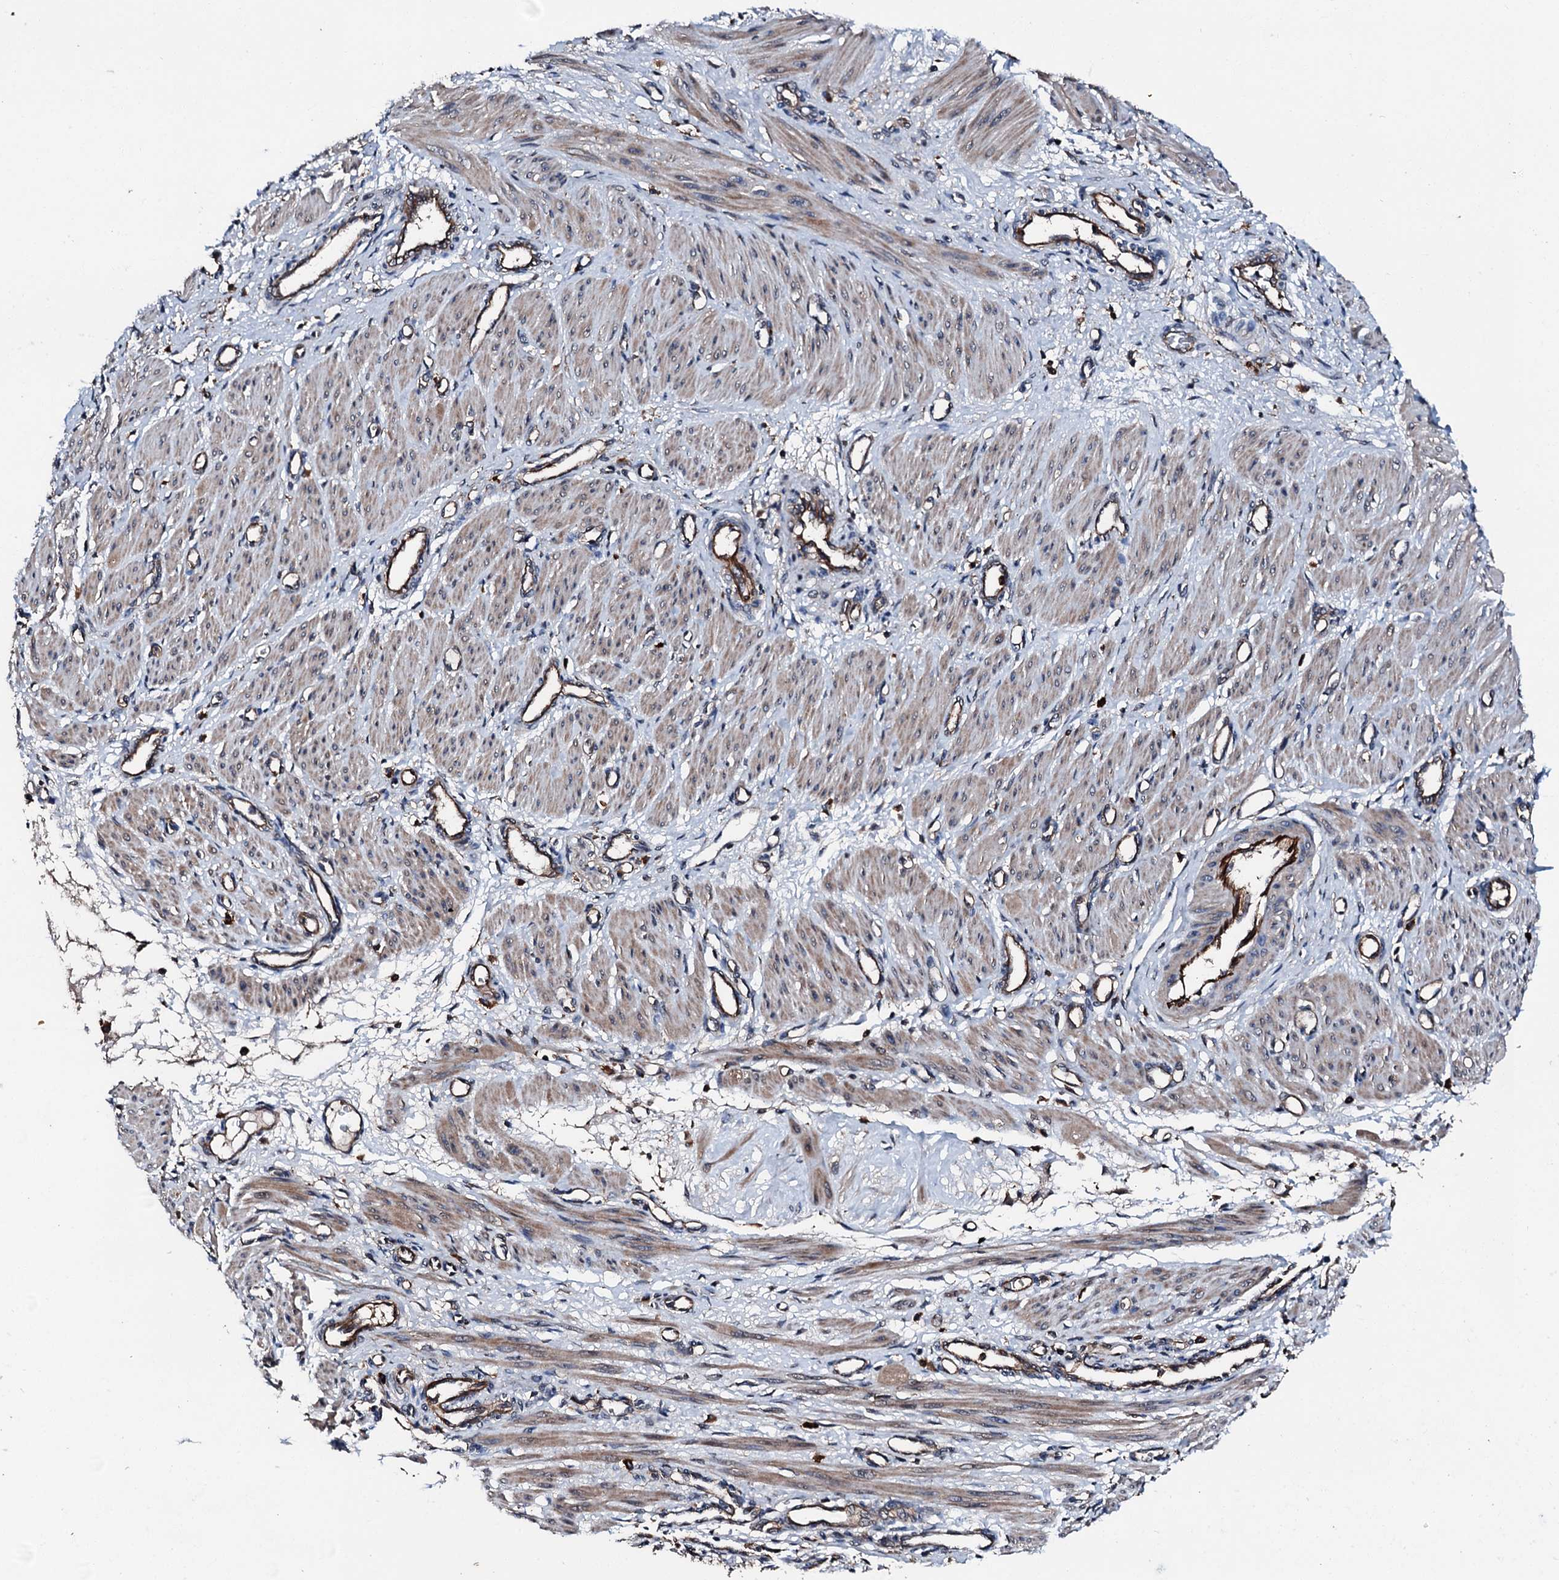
{"staining": {"intensity": "weak", "quantity": ">75%", "location": "cytoplasmic/membranous"}, "tissue": "smooth muscle", "cell_type": "Smooth muscle cells", "image_type": "normal", "snomed": [{"axis": "morphology", "description": "Normal tissue, NOS"}, {"axis": "topography", "description": "Endometrium"}], "caption": "The micrograph reveals immunohistochemical staining of benign smooth muscle. There is weak cytoplasmic/membranous positivity is identified in approximately >75% of smooth muscle cells. (DAB (3,3'-diaminobenzidine) = brown stain, brightfield microscopy at high magnification).", "gene": "FGD4", "patient": {"sex": "female", "age": 33}}